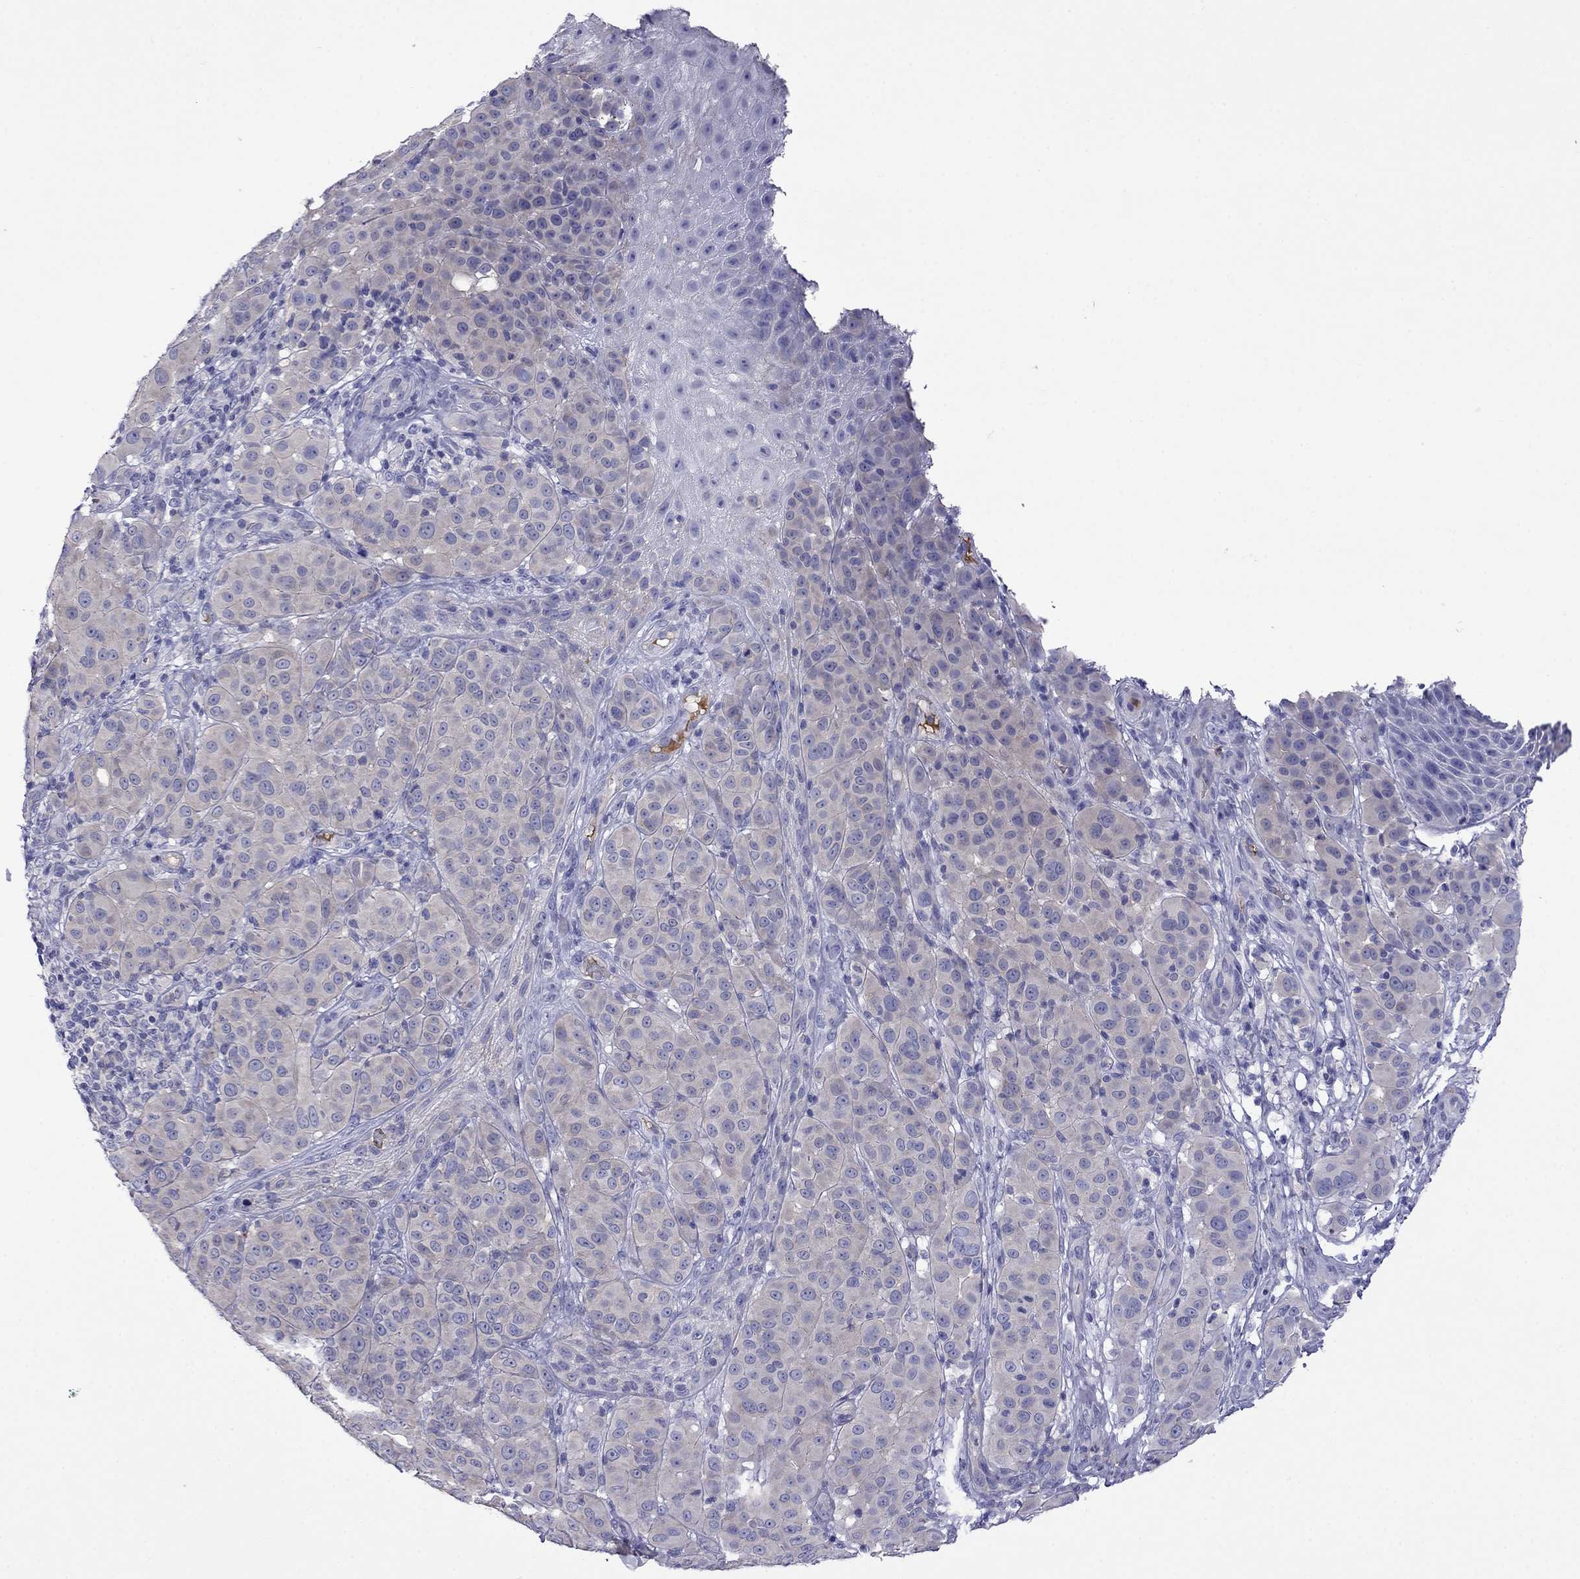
{"staining": {"intensity": "weak", "quantity": "25%-75%", "location": "cytoplasmic/membranous"}, "tissue": "melanoma", "cell_type": "Tumor cells", "image_type": "cancer", "snomed": [{"axis": "morphology", "description": "Malignant melanoma, NOS"}, {"axis": "topography", "description": "Skin"}], "caption": "Tumor cells show low levels of weak cytoplasmic/membranous expression in about 25%-75% of cells in human melanoma.", "gene": "STAR", "patient": {"sex": "female", "age": 87}}